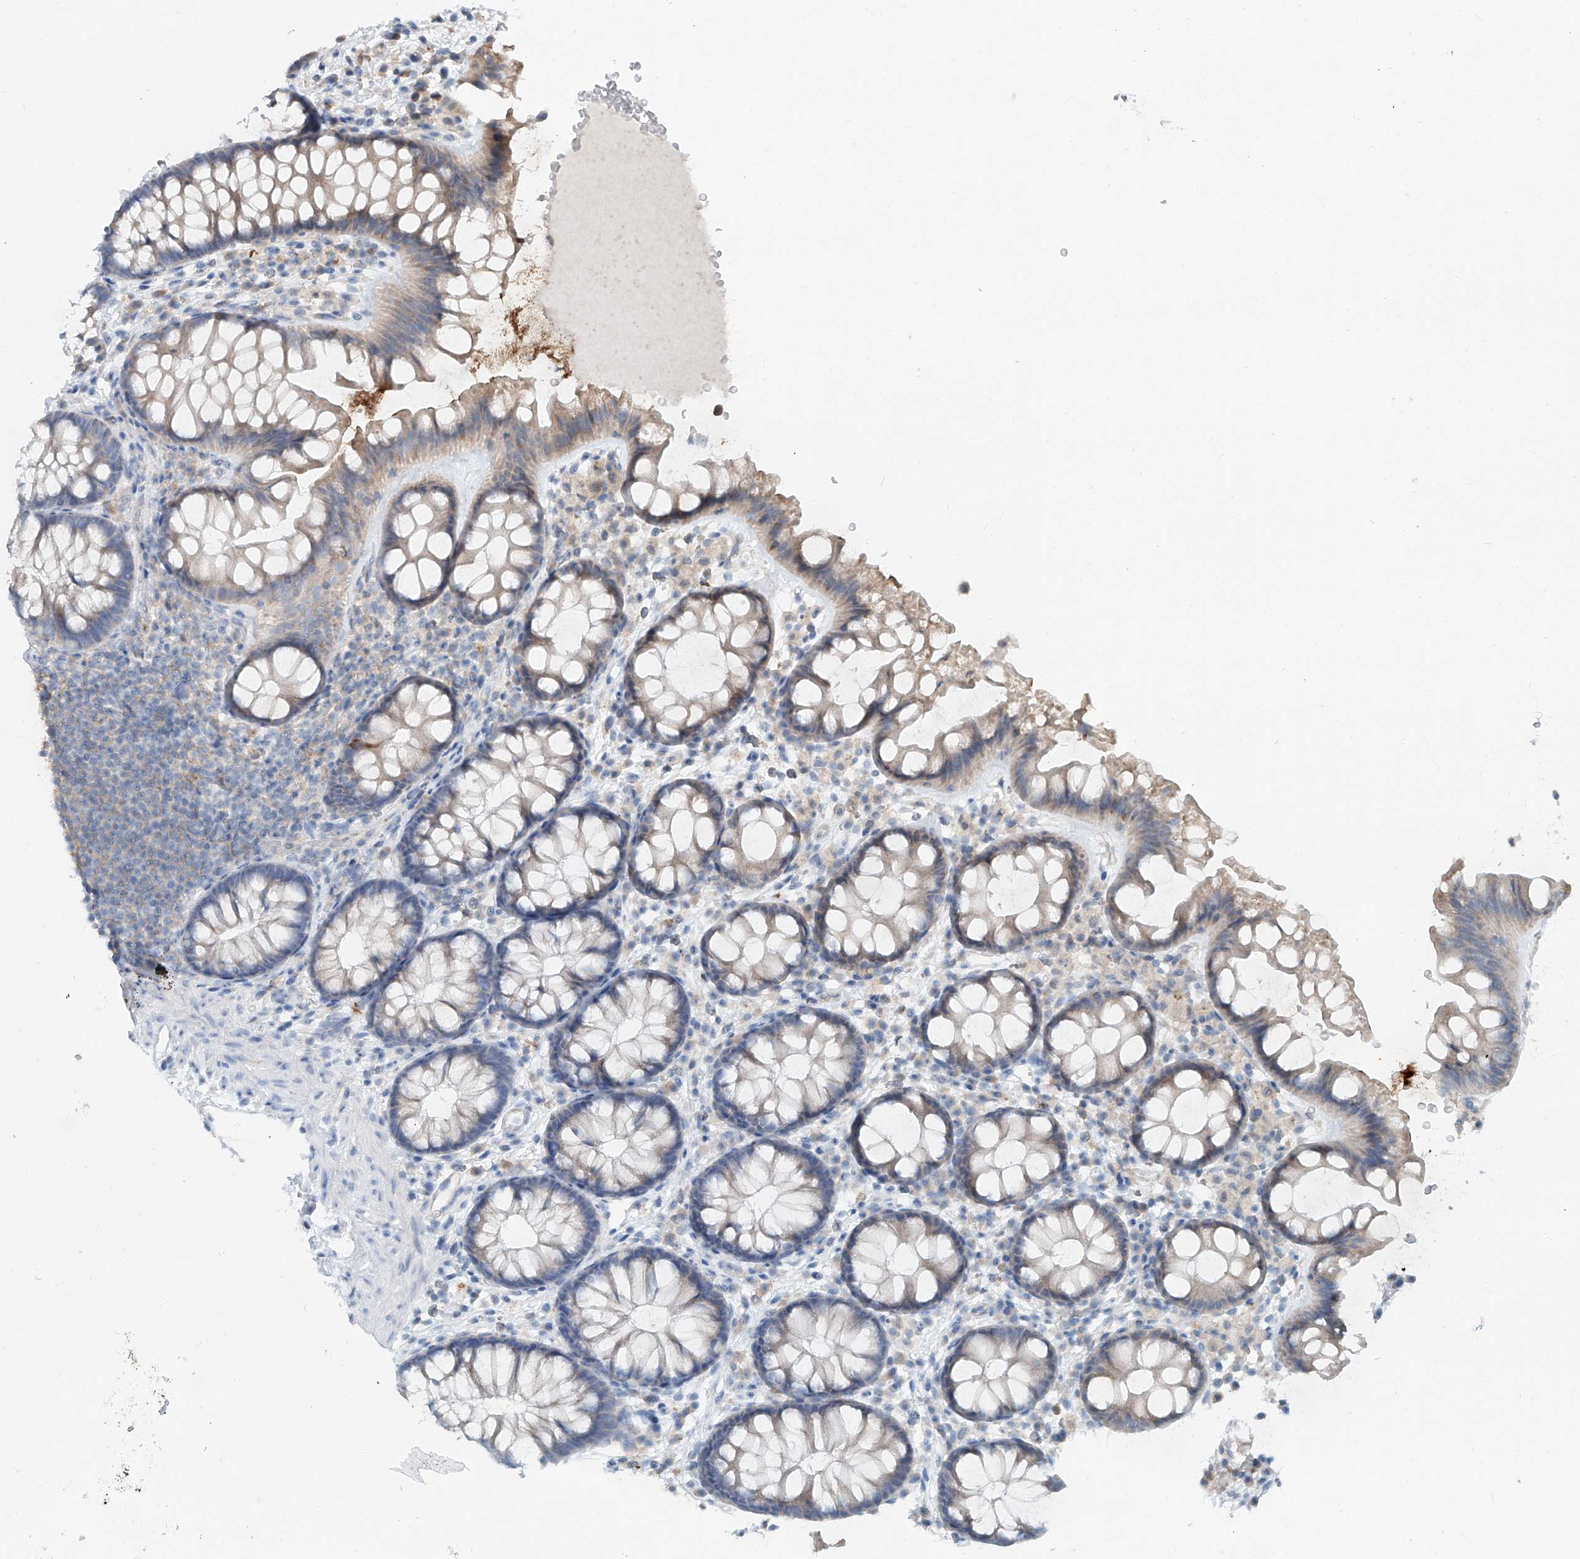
{"staining": {"intensity": "negative", "quantity": "none", "location": "none"}, "tissue": "colon", "cell_type": "Endothelial cells", "image_type": "normal", "snomed": [{"axis": "morphology", "description": "Normal tissue, NOS"}, {"axis": "topography", "description": "Colon"}], "caption": "DAB immunohistochemical staining of benign colon shows no significant expression in endothelial cells.", "gene": "KCNK10", "patient": {"sex": "female", "age": 62}}